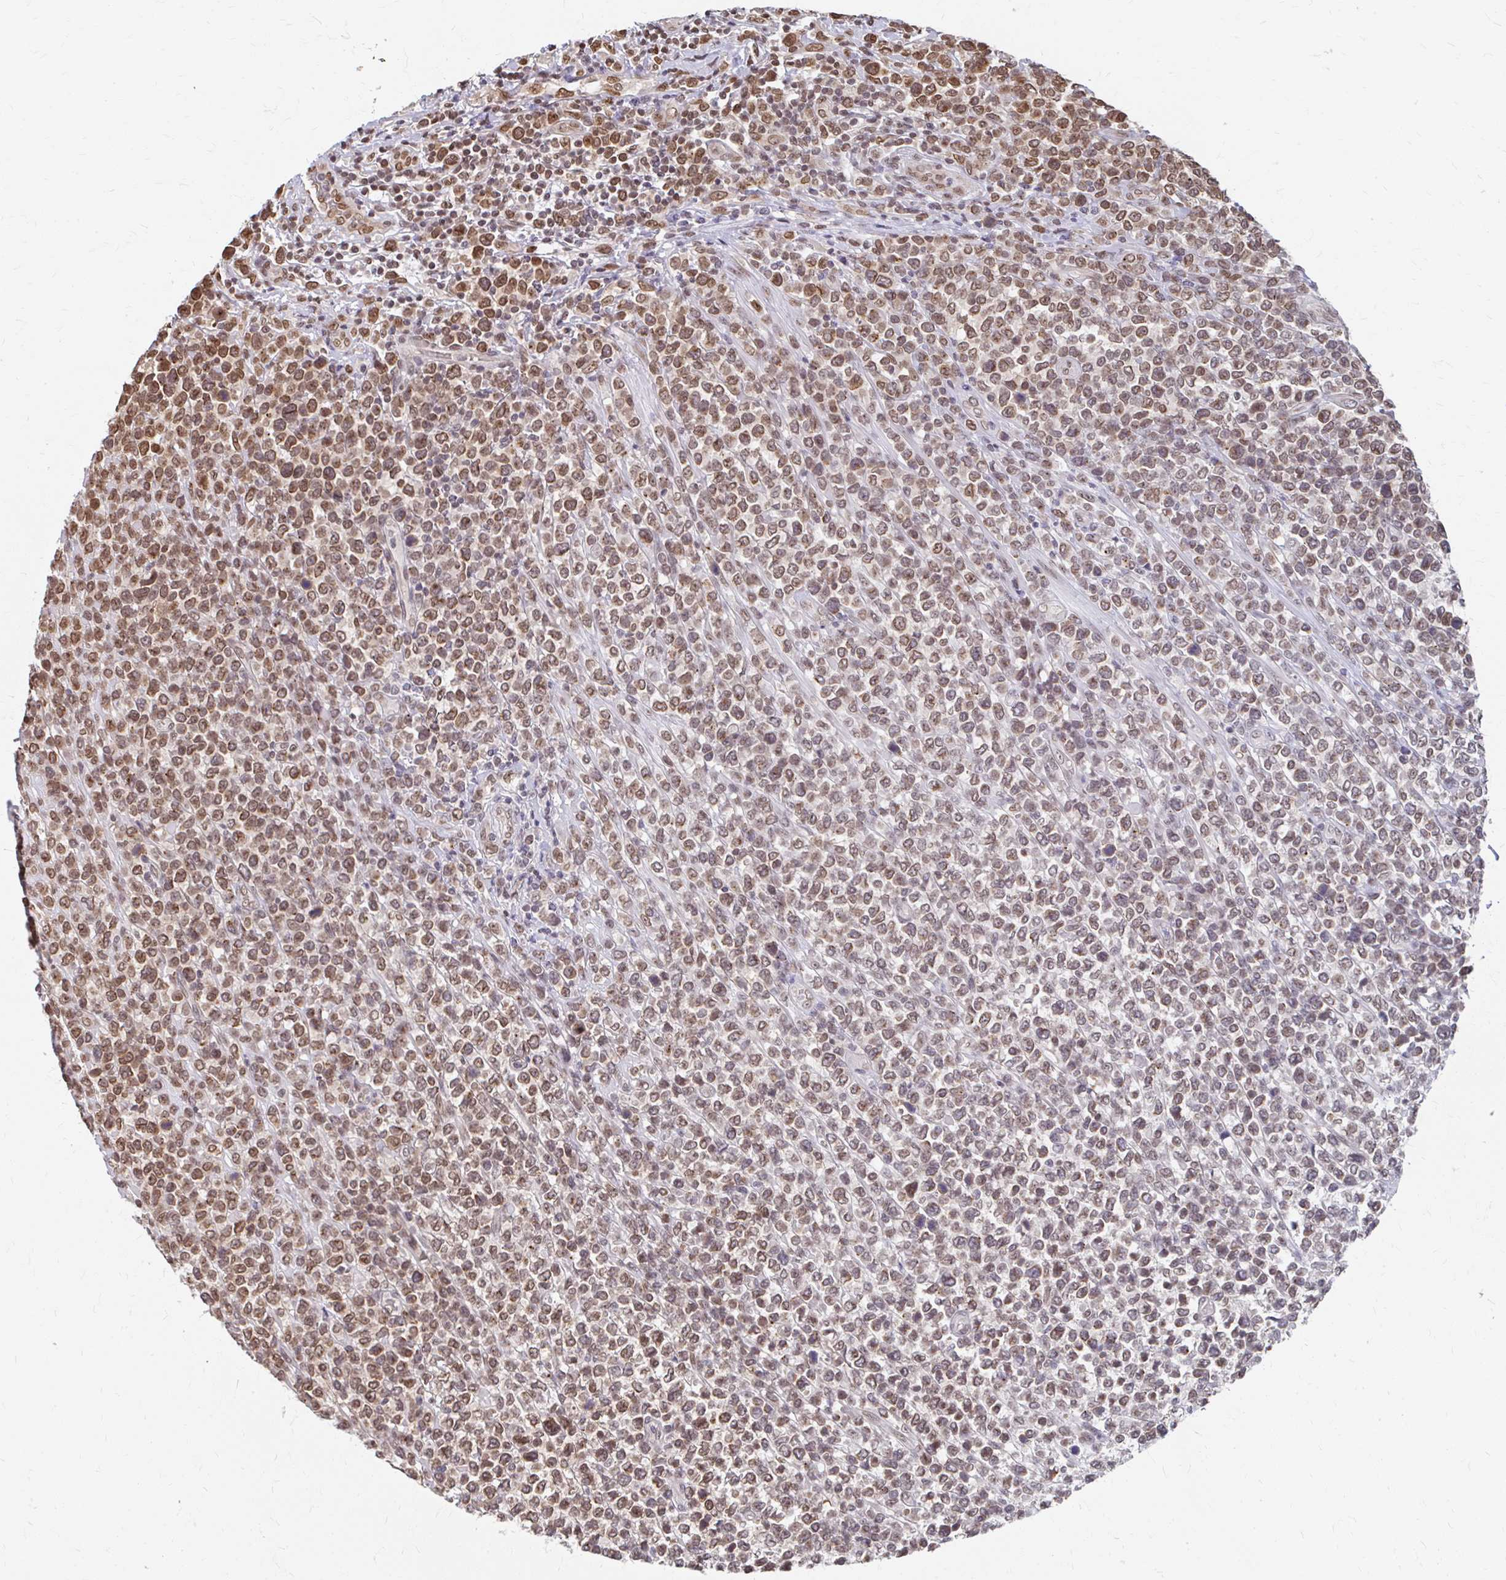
{"staining": {"intensity": "moderate", "quantity": "25%-75%", "location": "cytoplasmic/membranous,nuclear"}, "tissue": "lymphoma", "cell_type": "Tumor cells", "image_type": "cancer", "snomed": [{"axis": "morphology", "description": "Malignant lymphoma, non-Hodgkin's type, High grade"}, {"axis": "topography", "description": "Soft tissue"}], "caption": "Immunohistochemical staining of human malignant lymphoma, non-Hodgkin's type (high-grade) displays moderate cytoplasmic/membranous and nuclear protein positivity in about 25%-75% of tumor cells.", "gene": "XPO1", "patient": {"sex": "female", "age": 56}}